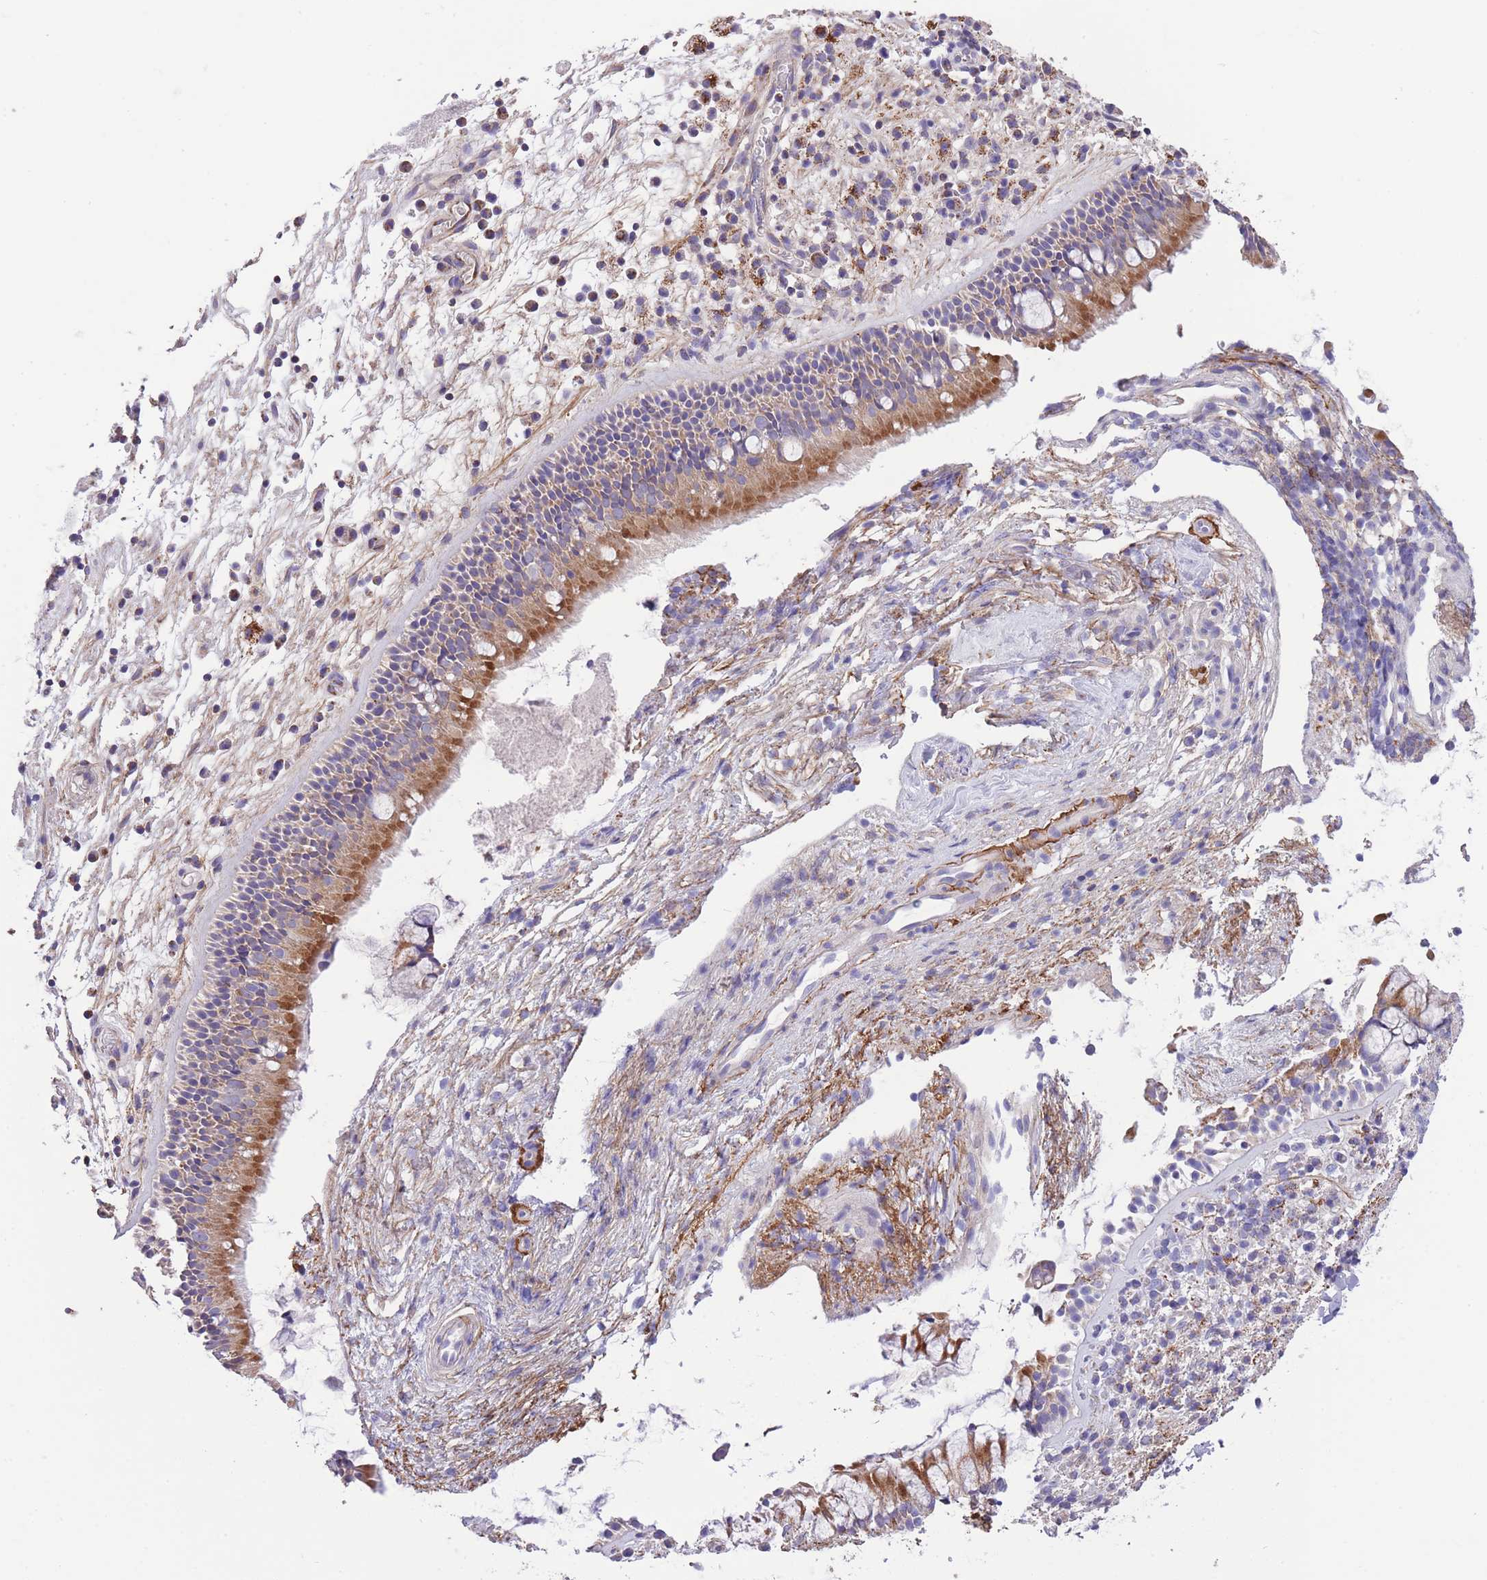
{"staining": {"intensity": "moderate", "quantity": ">75%", "location": "cytoplasmic/membranous"}, "tissue": "nasopharynx", "cell_type": "Respiratory epithelial cells", "image_type": "normal", "snomed": [{"axis": "morphology", "description": "Normal tissue, NOS"}, {"axis": "topography", "description": "Nasopharynx"}], "caption": "This micrograph demonstrates unremarkable nasopharynx stained with immunohistochemistry to label a protein in brown. The cytoplasmic/membranous of respiratory epithelial cells show moderate positivity for the protein. Nuclei are counter-stained blue.", "gene": "ST3GAL3", "patient": {"sex": "male", "age": 63}}